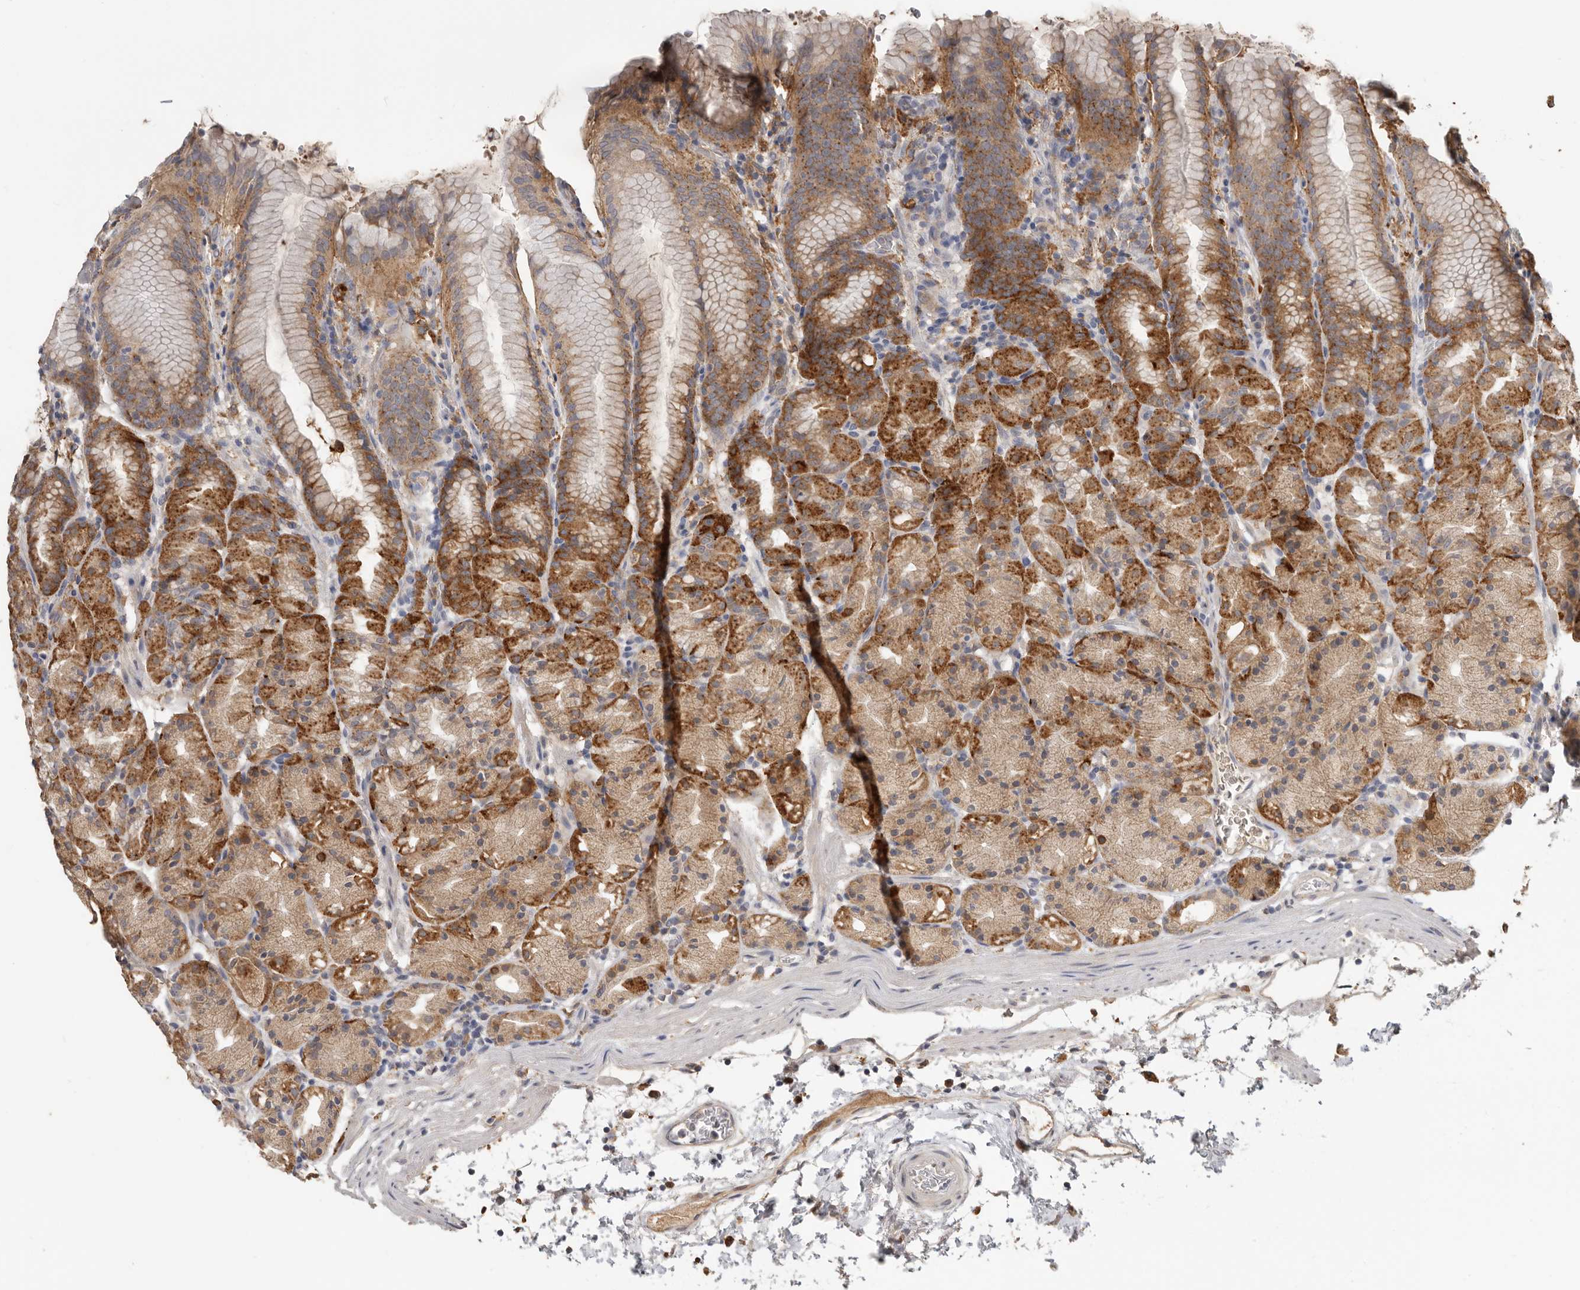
{"staining": {"intensity": "moderate", "quantity": ">75%", "location": "cytoplasmic/membranous"}, "tissue": "stomach", "cell_type": "Glandular cells", "image_type": "normal", "snomed": [{"axis": "morphology", "description": "Normal tissue, NOS"}, {"axis": "topography", "description": "Stomach, upper"}], "caption": "Brown immunohistochemical staining in unremarkable stomach reveals moderate cytoplasmic/membranous positivity in about >75% of glandular cells.", "gene": "TFRC", "patient": {"sex": "male", "age": 48}}